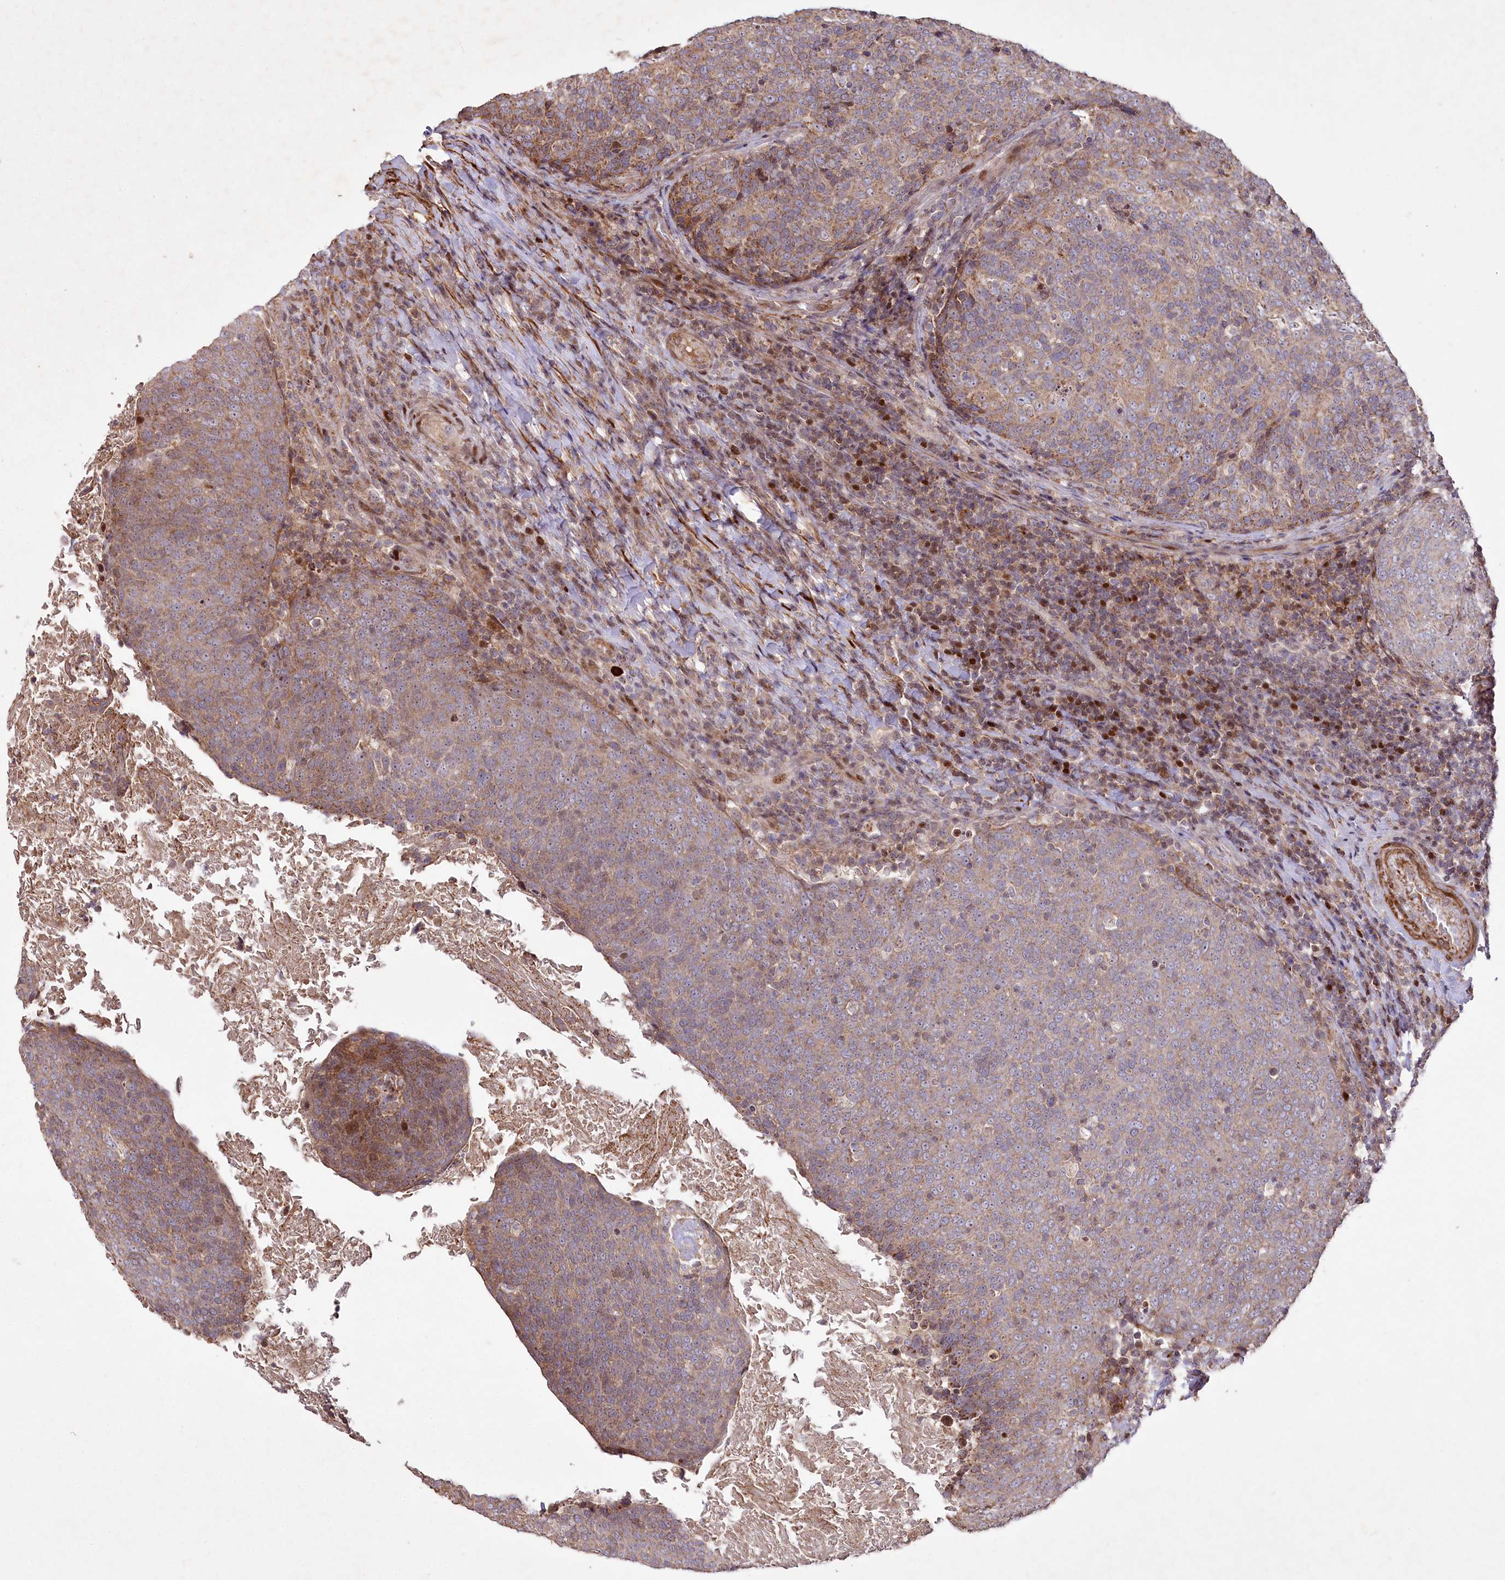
{"staining": {"intensity": "moderate", "quantity": "25%-75%", "location": "cytoplasmic/membranous"}, "tissue": "head and neck cancer", "cell_type": "Tumor cells", "image_type": "cancer", "snomed": [{"axis": "morphology", "description": "Squamous cell carcinoma, NOS"}, {"axis": "morphology", "description": "Squamous cell carcinoma, metastatic, NOS"}, {"axis": "topography", "description": "Lymph node"}, {"axis": "topography", "description": "Head-Neck"}], "caption": "Head and neck metastatic squamous cell carcinoma stained with IHC reveals moderate cytoplasmic/membranous expression in about 25%-75% of tumor cells. (DAB (3,3'-diaminobenzidine) = brown stain, brightfield microscopy at high magnification).", "gene": "PSTK", "patient": {"sex": "male", "age": 62}}